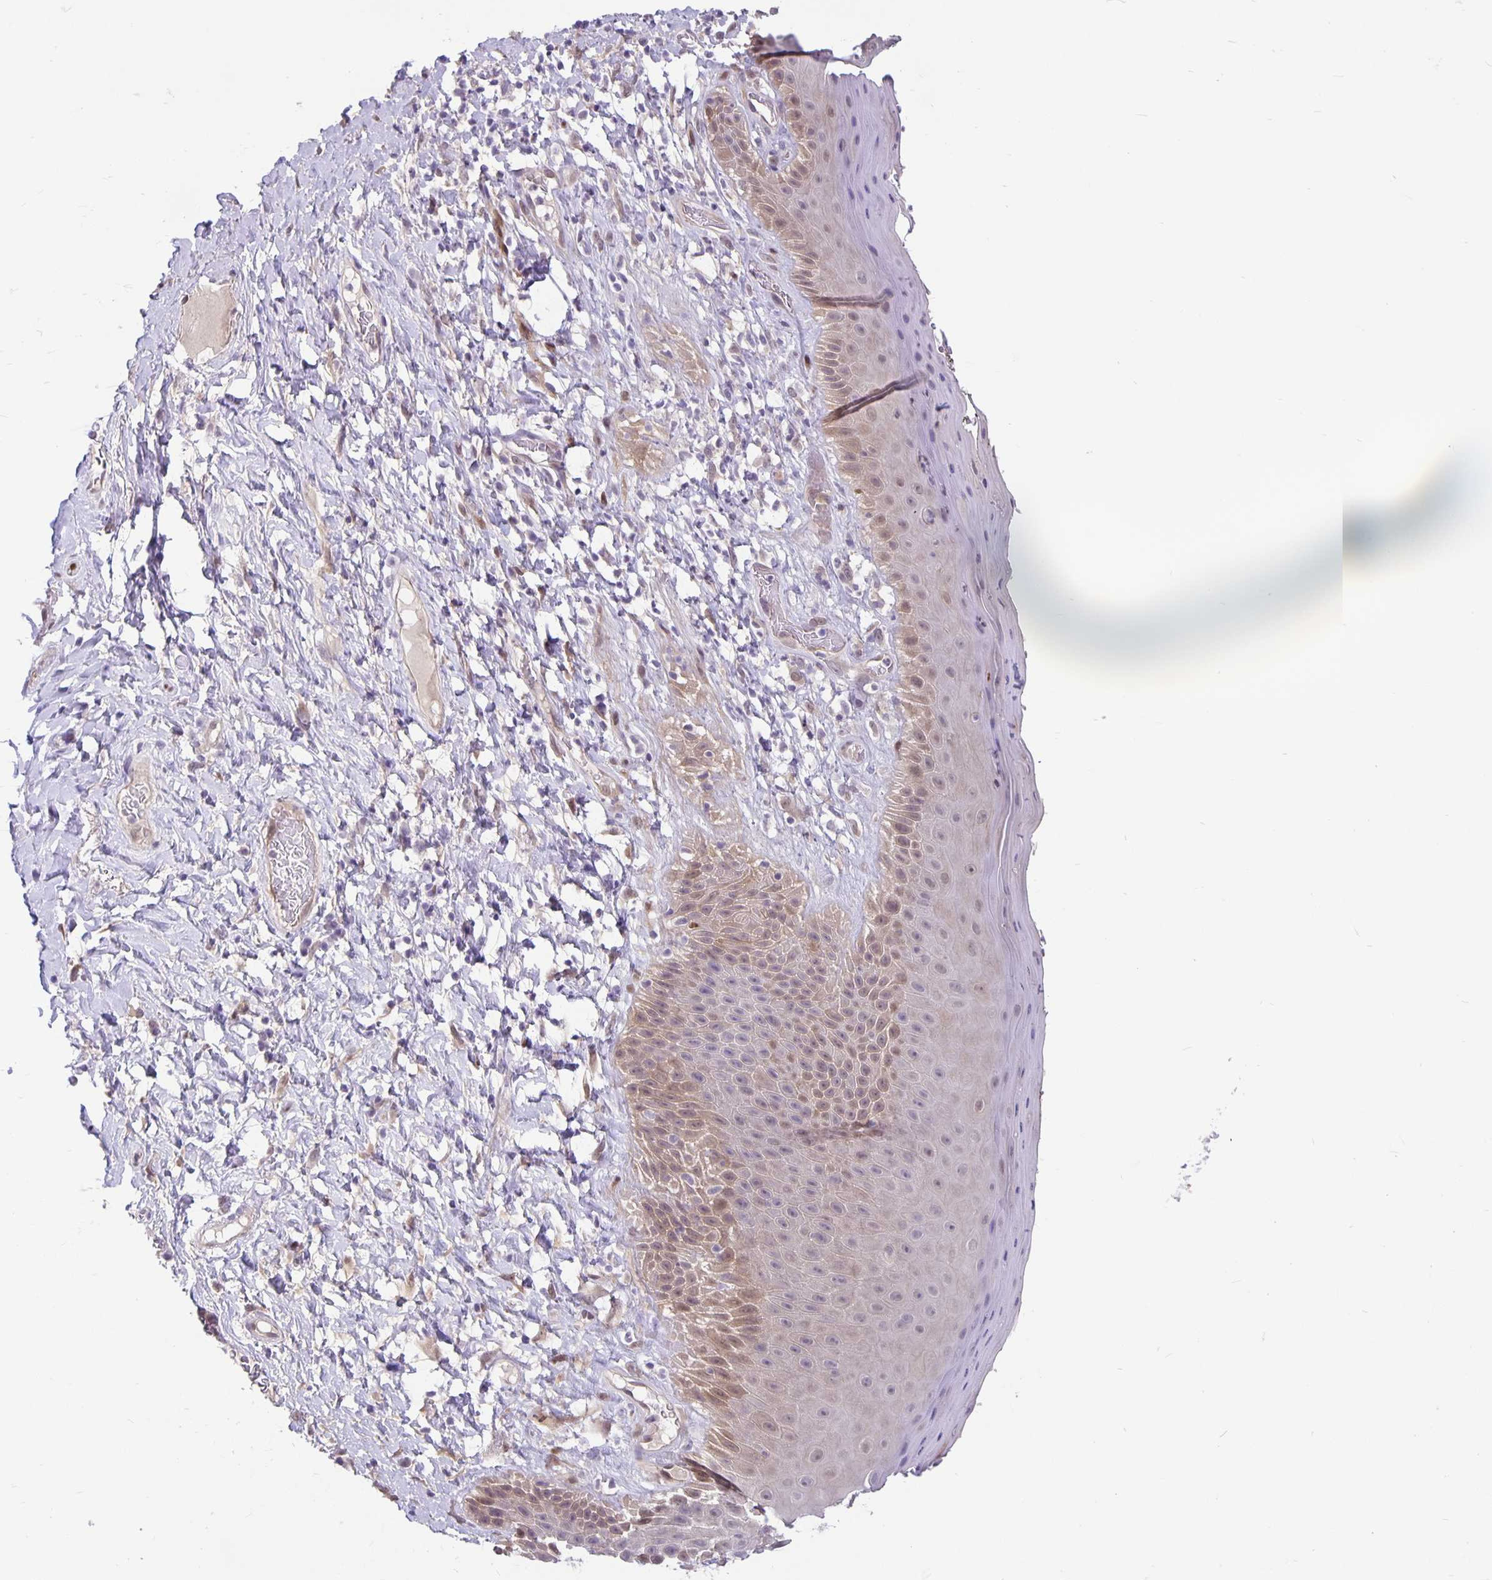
{"staining": {"intensity": "moderate", "quantity": "<25%", "location": "cytoplasmic/membranous"}, "tissue": "skin", "cell_type": "Epidermal cells", "image_type": "normal", "snomed": [{"axis": "morphology", "description": "Normal tissue, NOS"}, {"axis": "topography", "description": "Anal"}], "caption": "An image of human skin stained for a protein exhibits moderate cytoplasmic/membranous brown staining in epidermal cells. The staining was performed using DAB (3,3'-diaminobenzidine) to visualize the protein expression in brown, while the nuclei were stained in blue with hematoxylin (Magnification: 20x).", "gene": "TAX1BP3", "patient": {"sex": "male", "age": 78}}